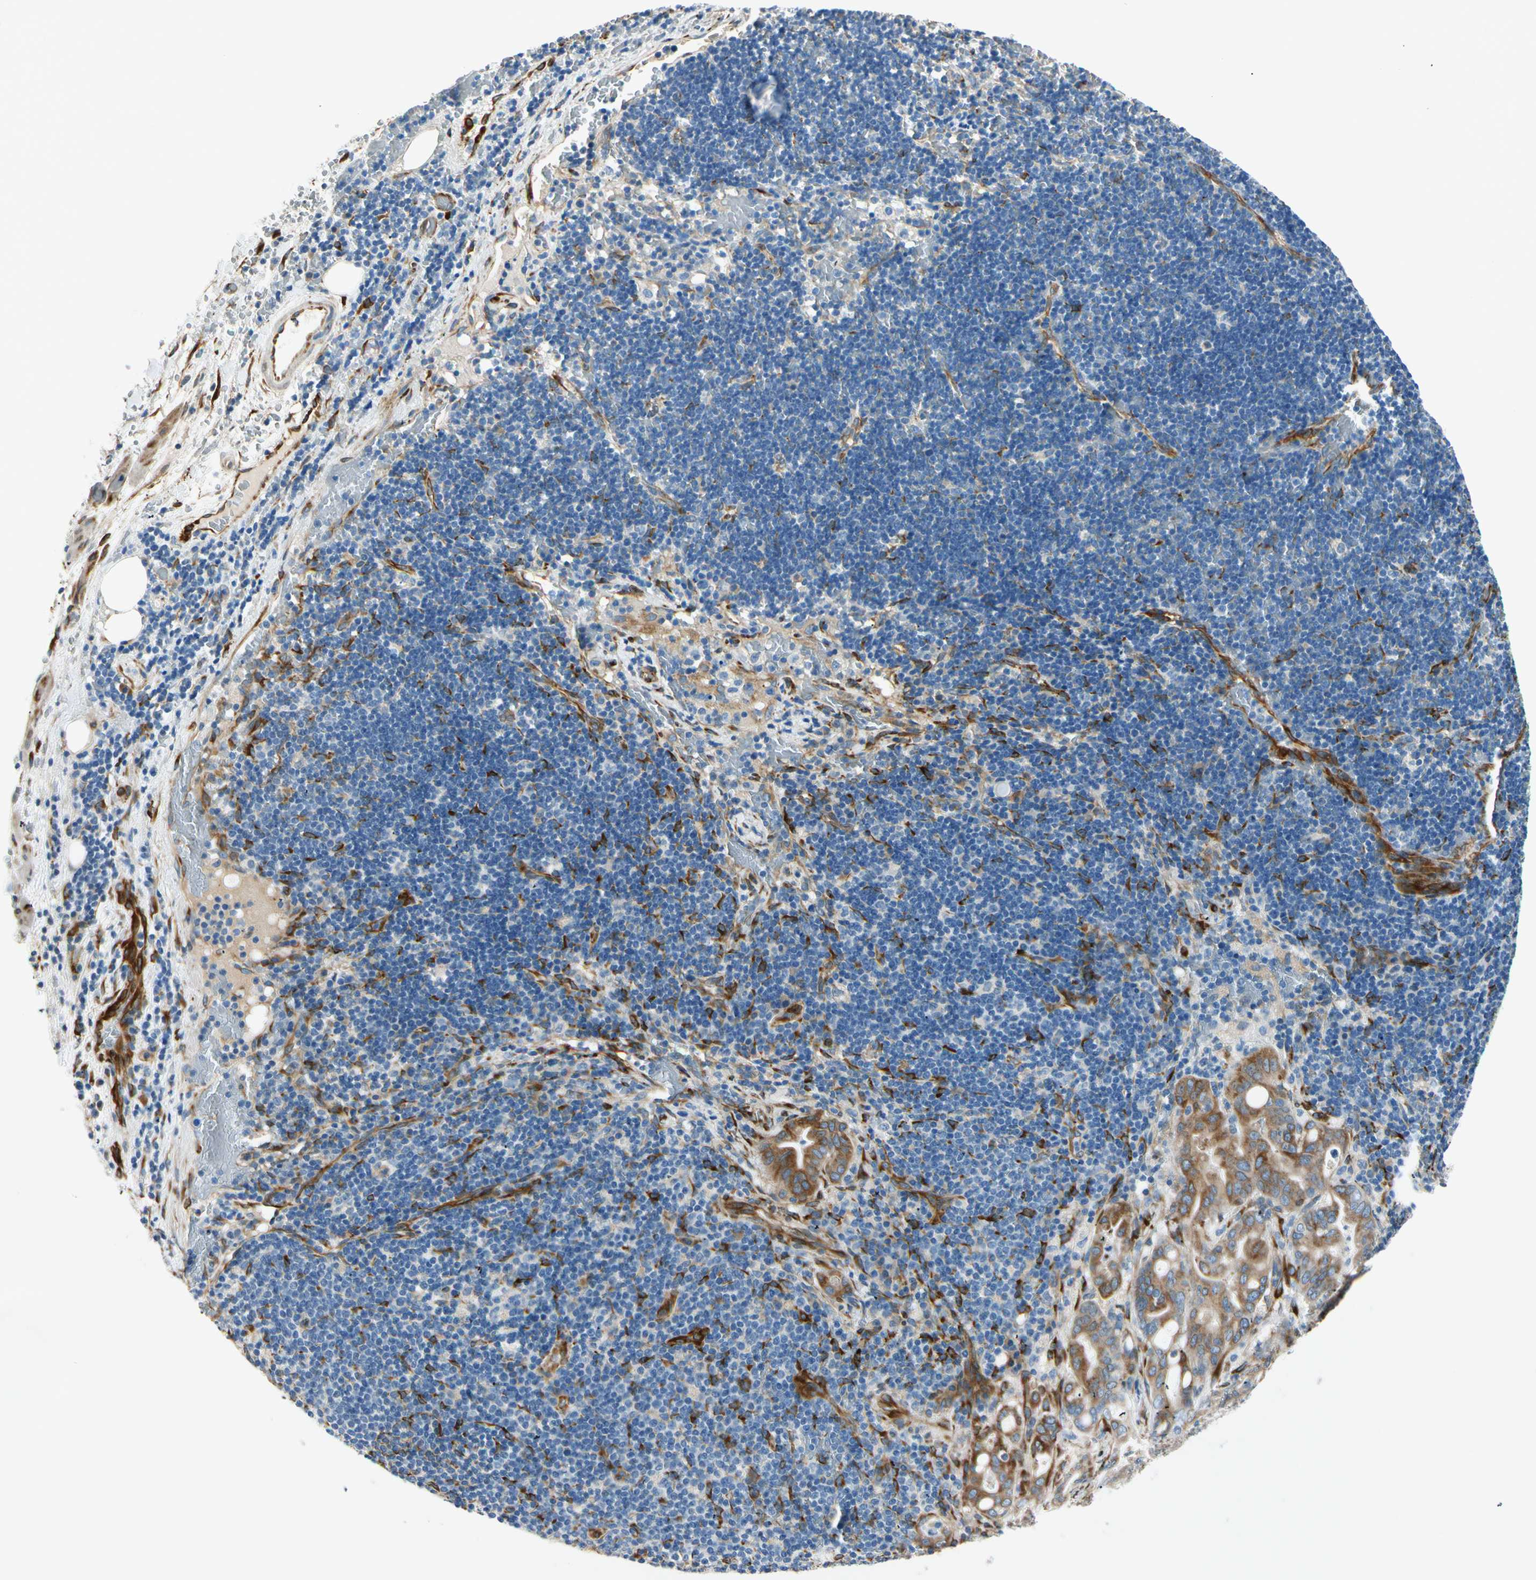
{"staining": {"intensity": "strong", "quantity": ">75%", "location": "cytoplasmic/membranous"}, "tissue": "liver cancer", "cell_type": "Tumor cells", "image_type": "cancer", "snomed": [{"axis": "morphology", "description": "Cholangiocarcinoma"}, {"axis": "topography", "description": "Liver"}], "caption": "Immunohistochemistry (DAB (3,3'-diaminobenzidine)) staining of human cholangiocarcinoma (liver) exhibits strong cytoplasmic/membranous protein expression in approximately >75% of tumor cells.", "gene": "FKBP7", "patient": {"sex": "female", "age": 68}}